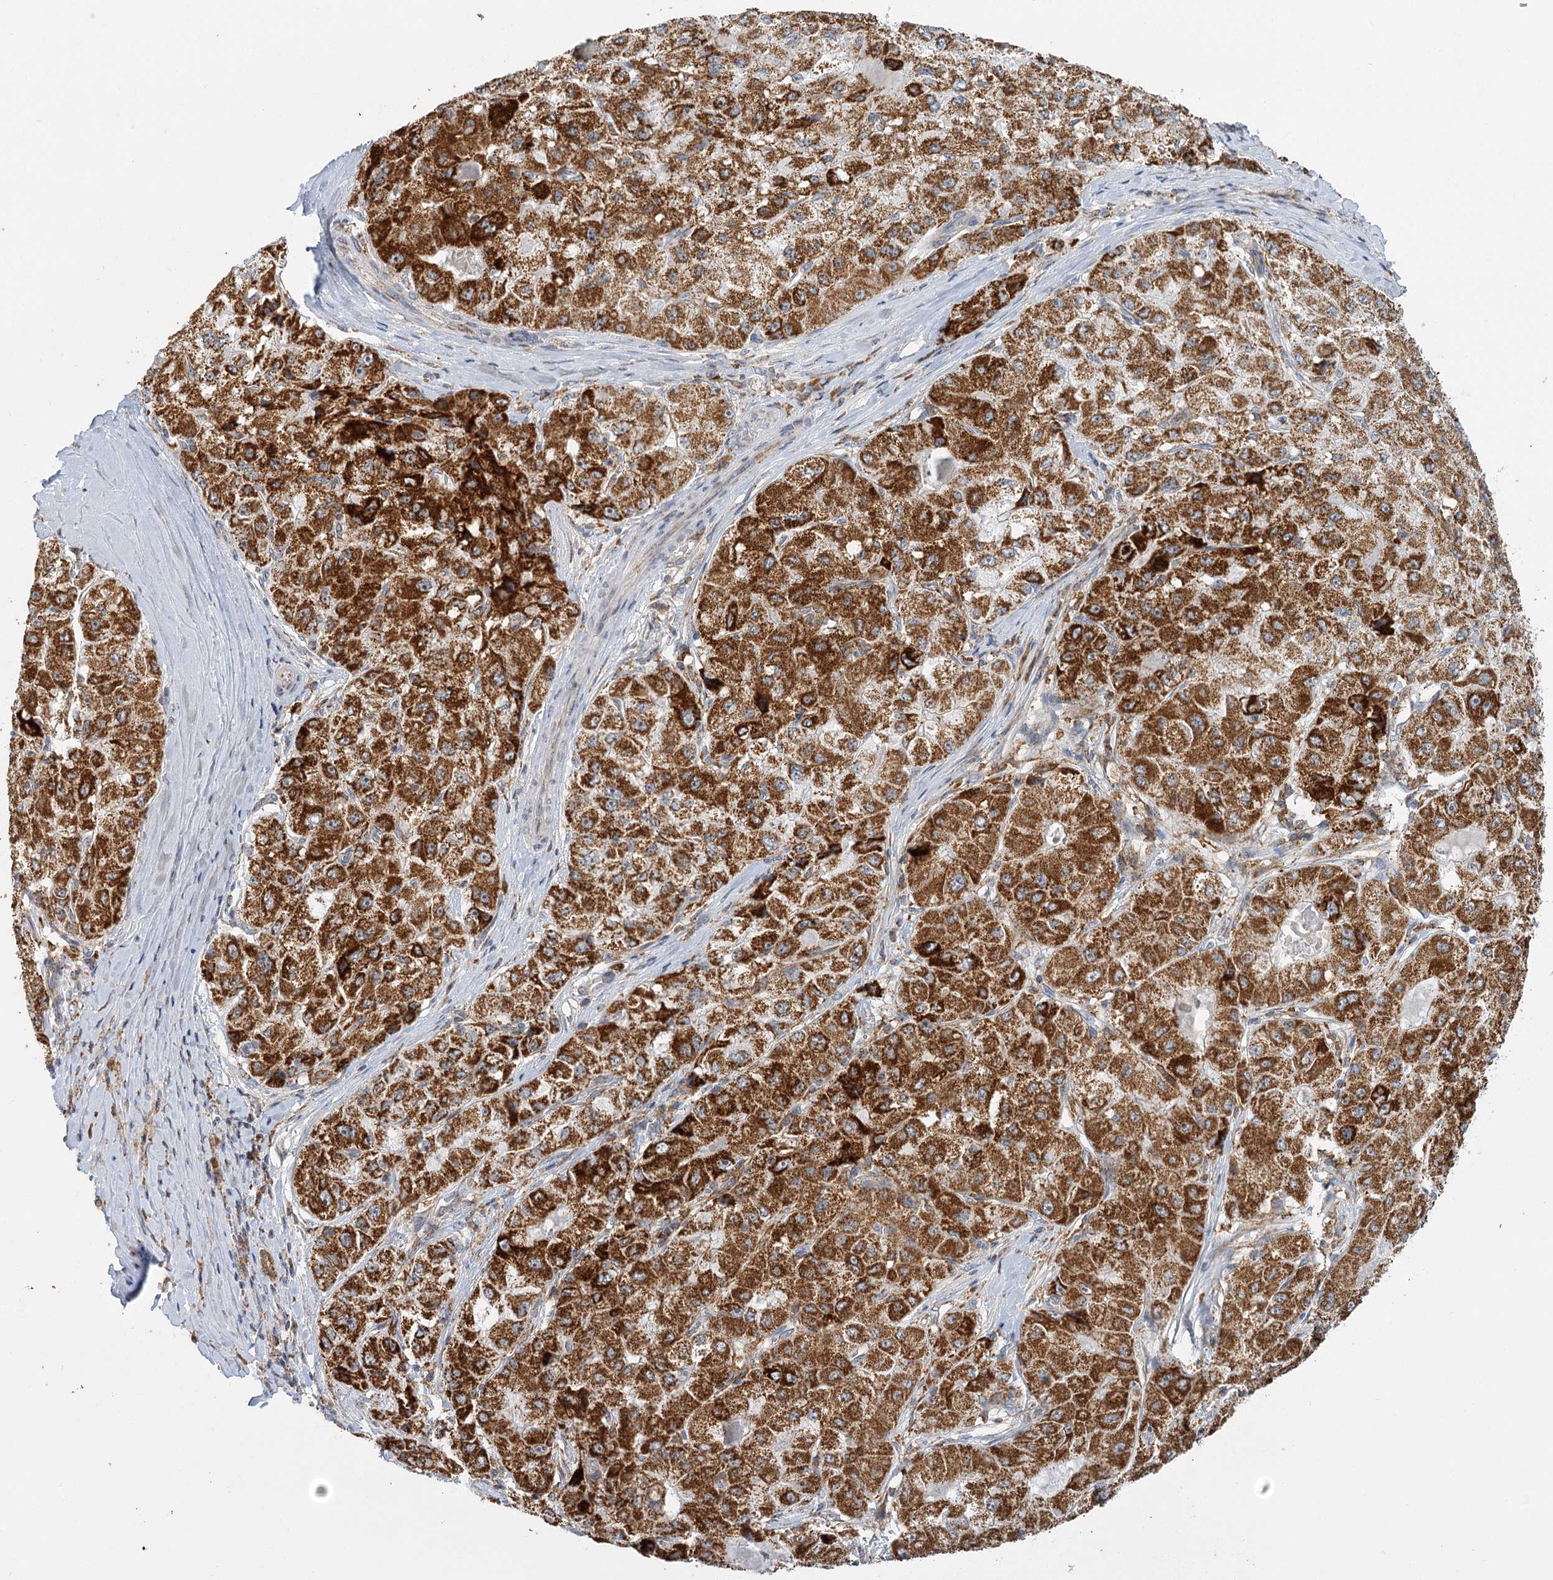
{"staining": {"intensity": "strong", "quantity": ">75%", "location": "cytoplasmic/membranous"}, "tissue": "liver cancer", "cell_type": "Tumor cells", "image_type": "cancer", "snomed": [{"axis": "morphology", "description": "Carcinoma, Hepatocellular, NOS"}, {"axis": "topography", "description": "Liver"}], "caption": "The micrograph reveals a brown stain indicating the presence of a protein in the cytoplasmic/membranous of tumor cells in hepatocellular carcinoma (liver).", "gene": "TAS1R1", "patient": {"sex": "male", "age": 80}}